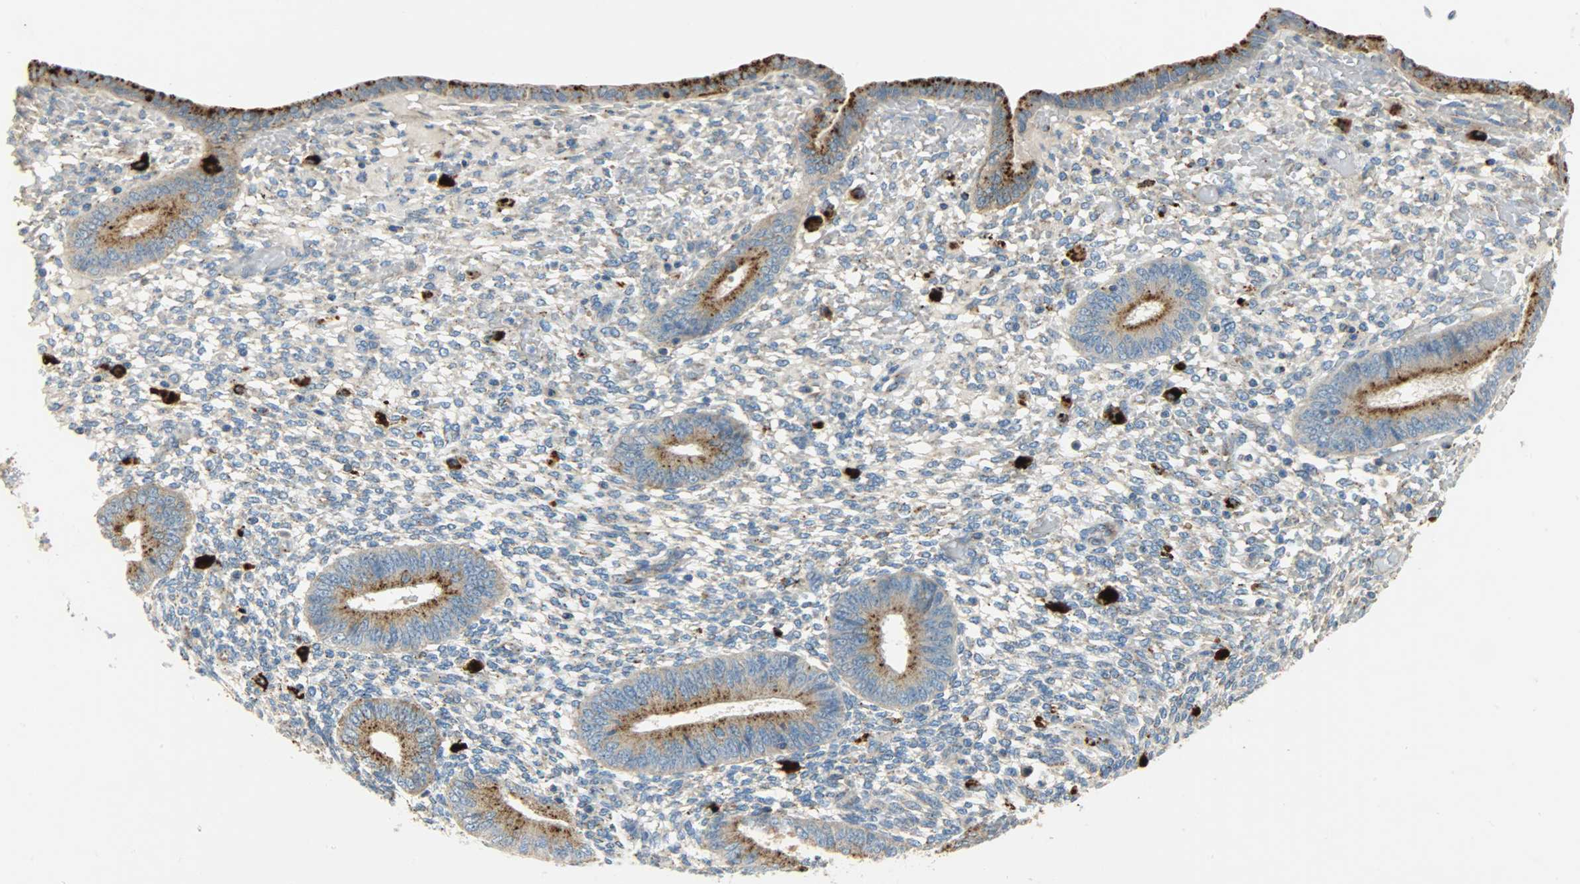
{"staining": {"intensity": "negative", "quantity": "none", "location": "none"}, "tissue": "endometrium", "cell_type": "Cells in endometrial stroma", "image_type": "normal", "snomed": [{"axis": "morphology", "description": "Normal tissue, NOS"}, {"axis": "topography", "description": "Endometrium"}], "caption": "Endometrium was stained to show a protein in brown. There is no significant staining in cells in endometrial stroma. (Stains: DAB (3,3'-diaminobenzidine) immunohistochemistry (IHC) with hematoxylin counter stain, Microscopy: brightfield microscopy at high magnification).", "gene": "ASAH1", "patient": {"sex": "female", "age": 42}}